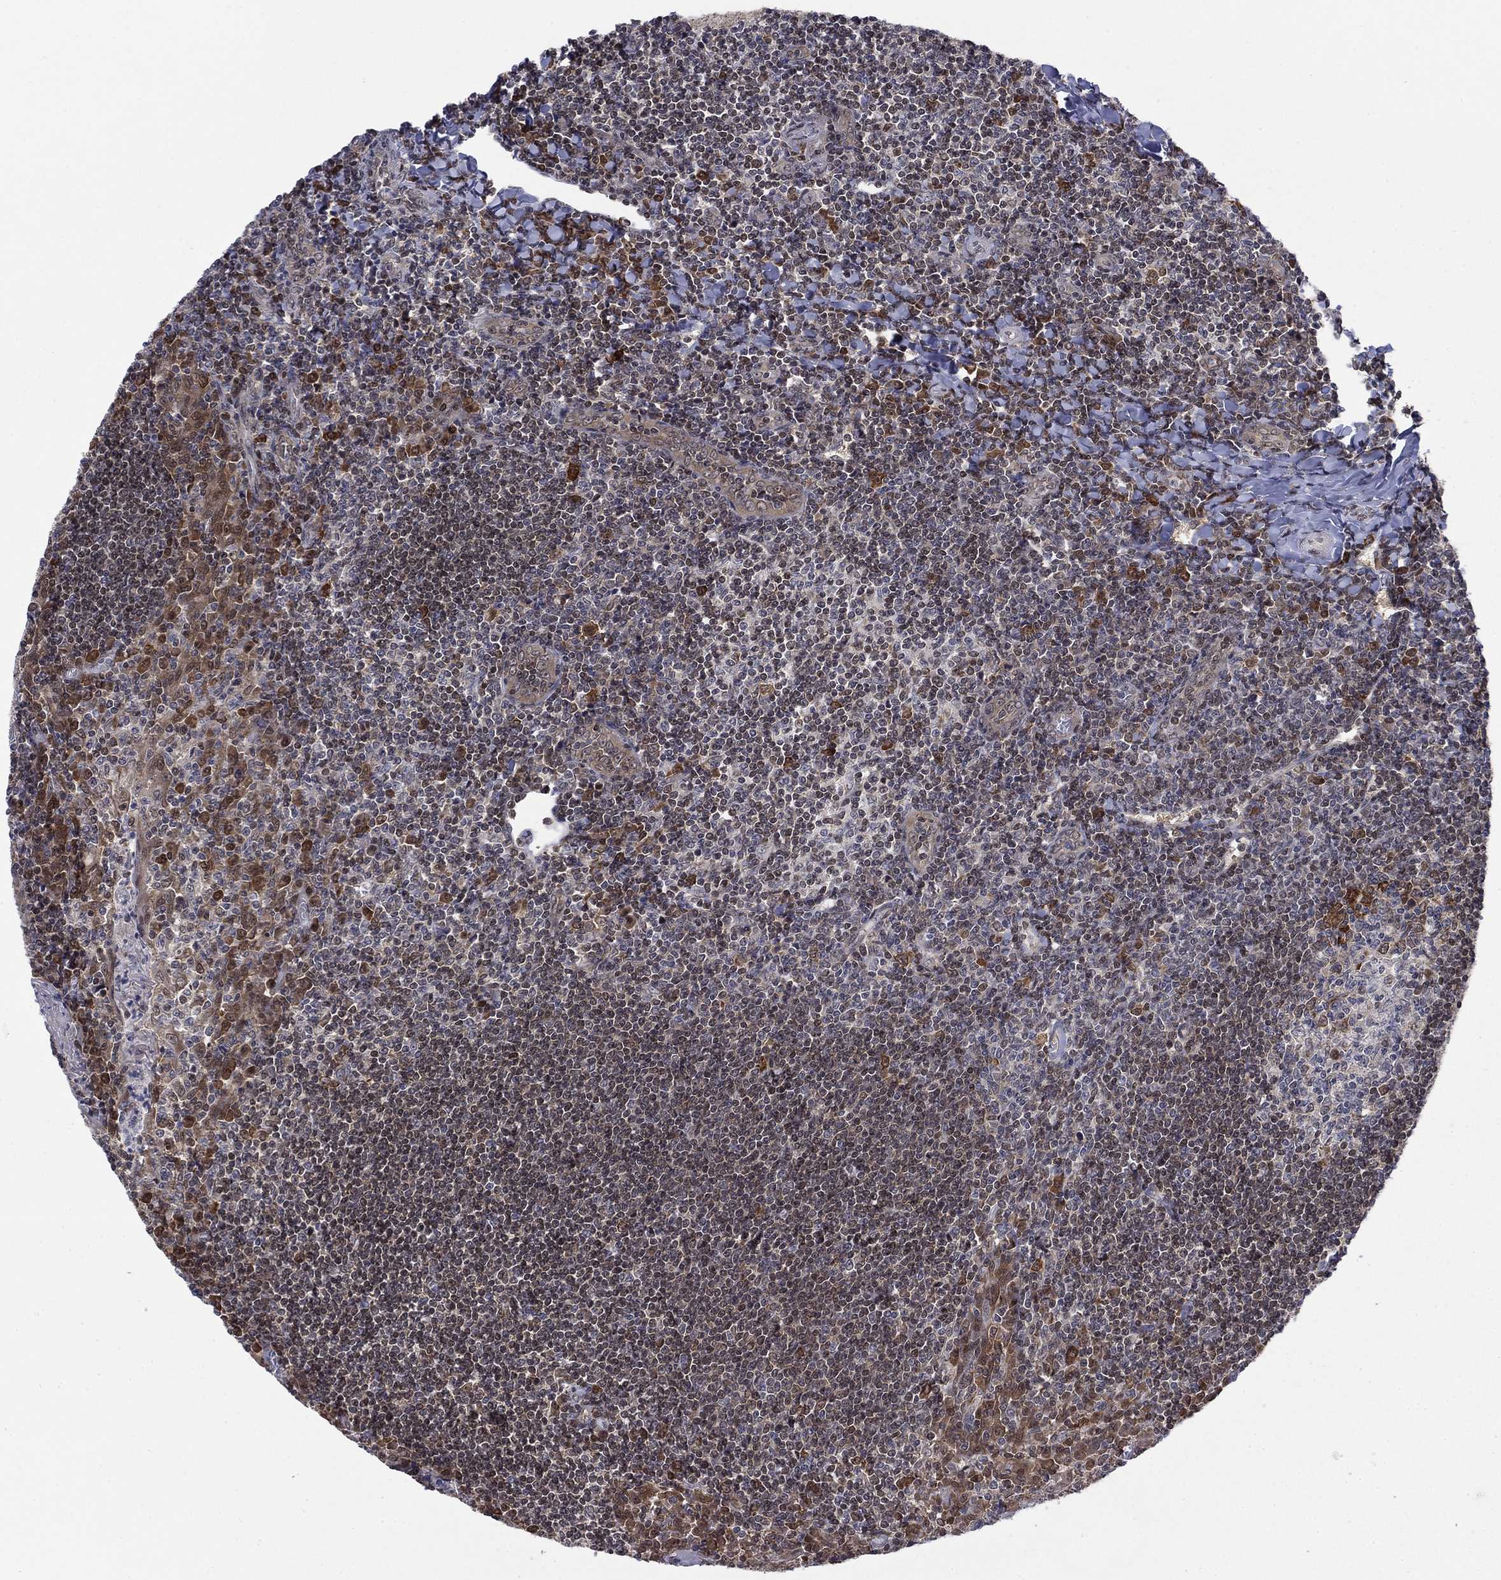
{"staining": {"intensity": "strong", "quantity": "<25%", "location": "cytoplasmic/membranous"}, "tissue": "tonsil", "cell_type": "Germinal center cells", "image_type": "normal", "snomed": [{"axis": "morphology", "description": "Normal tissue, NOS"}, {"axis": "topography", "description": "Tonsil"}], "caption": "Germinal center cells reveal medium levels of strong cytoplasmic/membranous expression in approximately <25% of cells in unremarkable human tonsil. The protein of interest is stained brown, and the nuclei are stained in blue (DAB (3,3'-diaminobenzidine) IHC with brightfield microscopy, high magnification).", "gene": "FKBP4", "patient": {"sex": "female", "age": 12}}